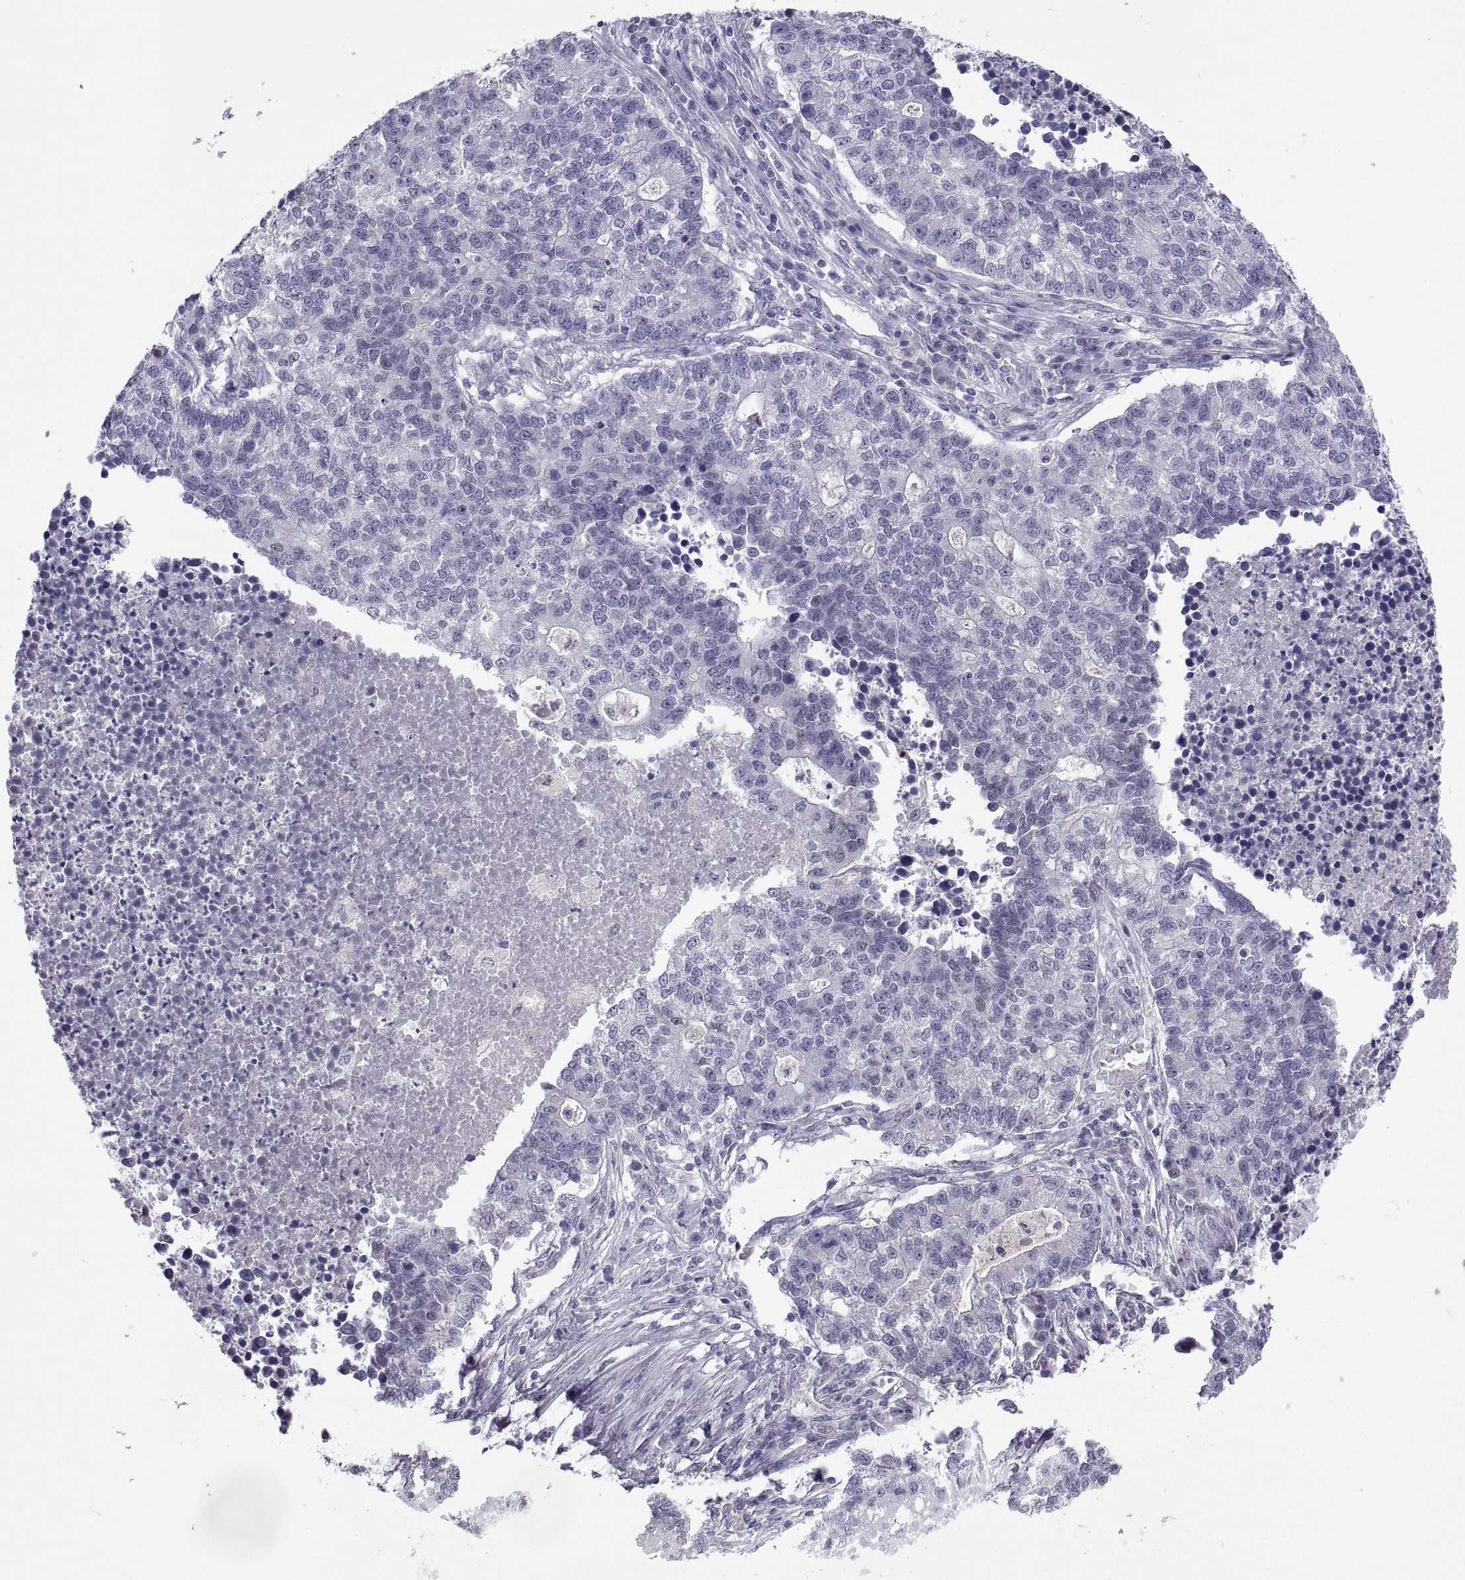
{"staining": {"intensity": "moderate", "quantity": "<25%", "location": "nuclear"}, "tissue": "lung cancer", "cell_type": "Tumor cells", "image_type": "cancer", "snomed": [{"axis": "morphology", "description": "Adenocarcinoma, NOS"}, {"axis": "topography", "description": "Lung"}], "caption": "Immunohistochemical staining of lung cancer (adenocarcinoma) reveals low levels of moderate nuclear protein staining in approximately <25% of tumor cells.", "gene": "SOX21", "patient": {"sex": "male", "age": 57}}